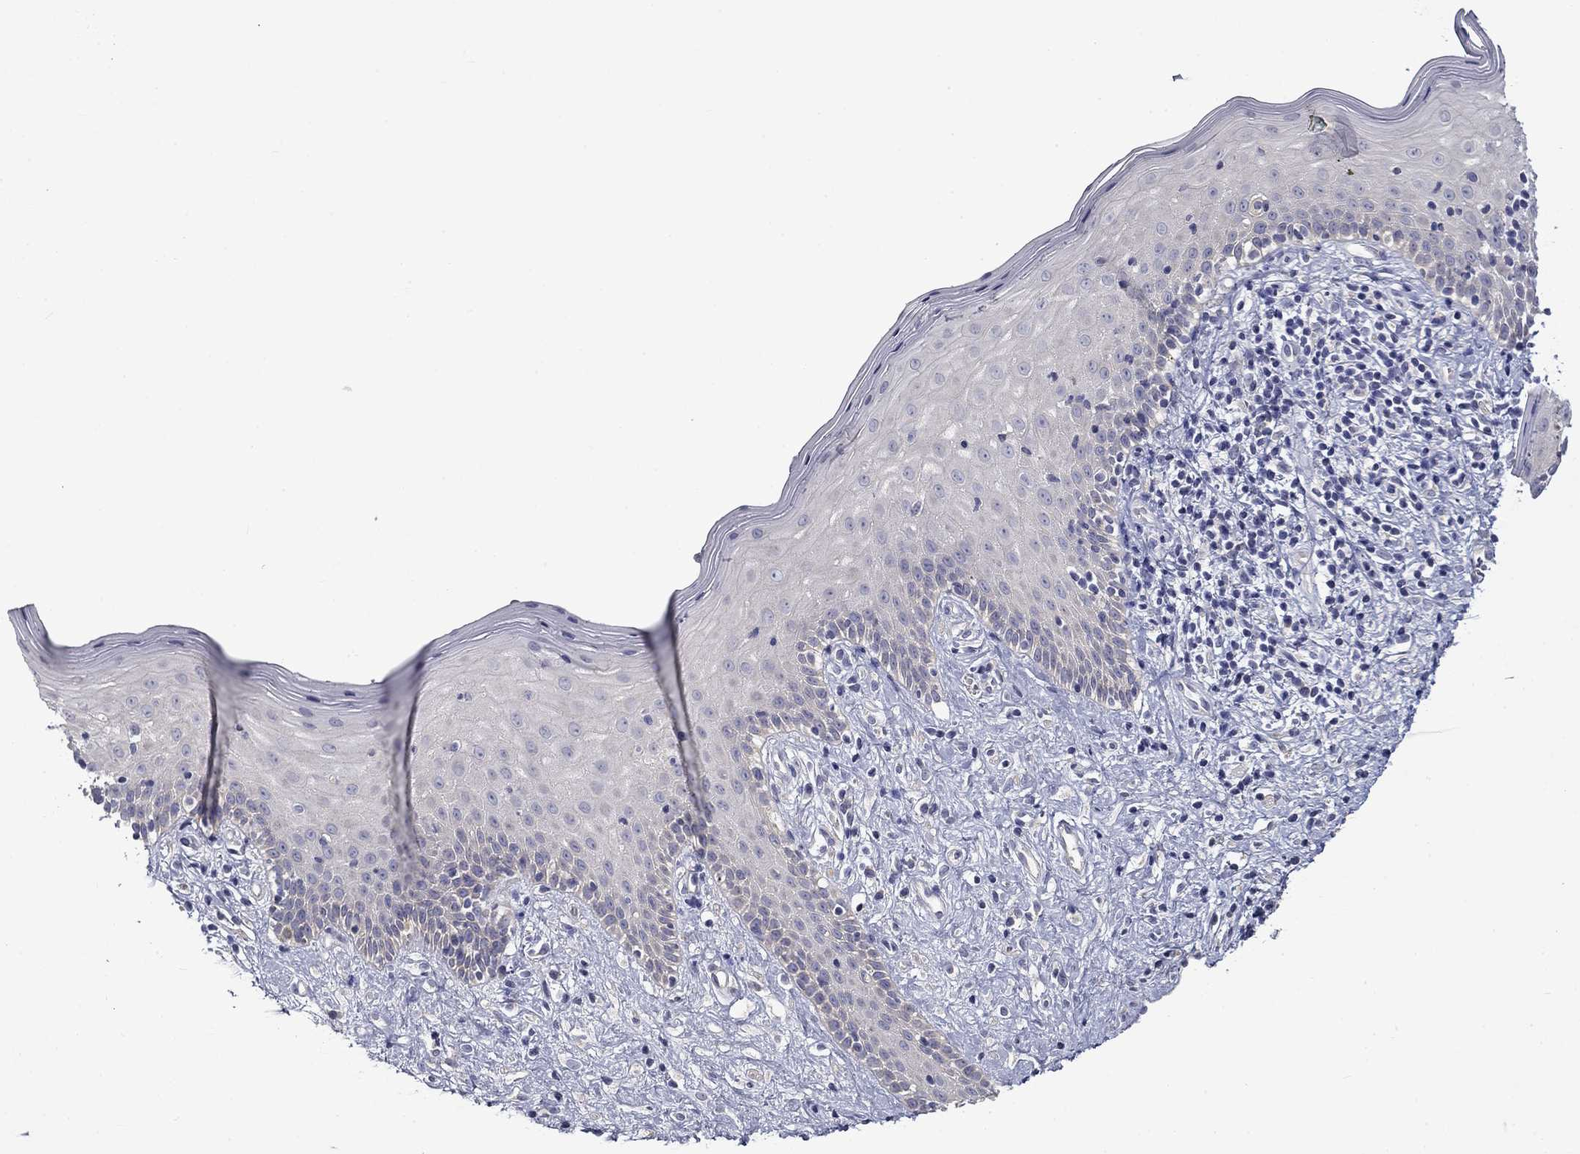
{"staining": {"intensity": "negative", "quantity": "none", "location": "none"}, "tissue": "vagina", "cell_type": "Squamous epithelial cells", "image_type": "normal", "snomed": [{"axis": "morphology", "description": "Normal tissue, NOS"}, {"axis": "topography", "description": "Vagina"}], "caption": "High magnification brightfield microscopy of benign vagina stained with DAB (3,3'-diaminobenzidine) (brown) and counterstained with hematoxylin (blue): squamous epithelial cells show no significant expression. The staining was performed using DAB (3,3'-diaminobenzidine) to visualize the protein expression in brown, while the nuclei were stained in blue with hematoxylin (Magnification: 20x).", "gene": "SPATA7", "patient": {"sex": "female", "age": 47}}